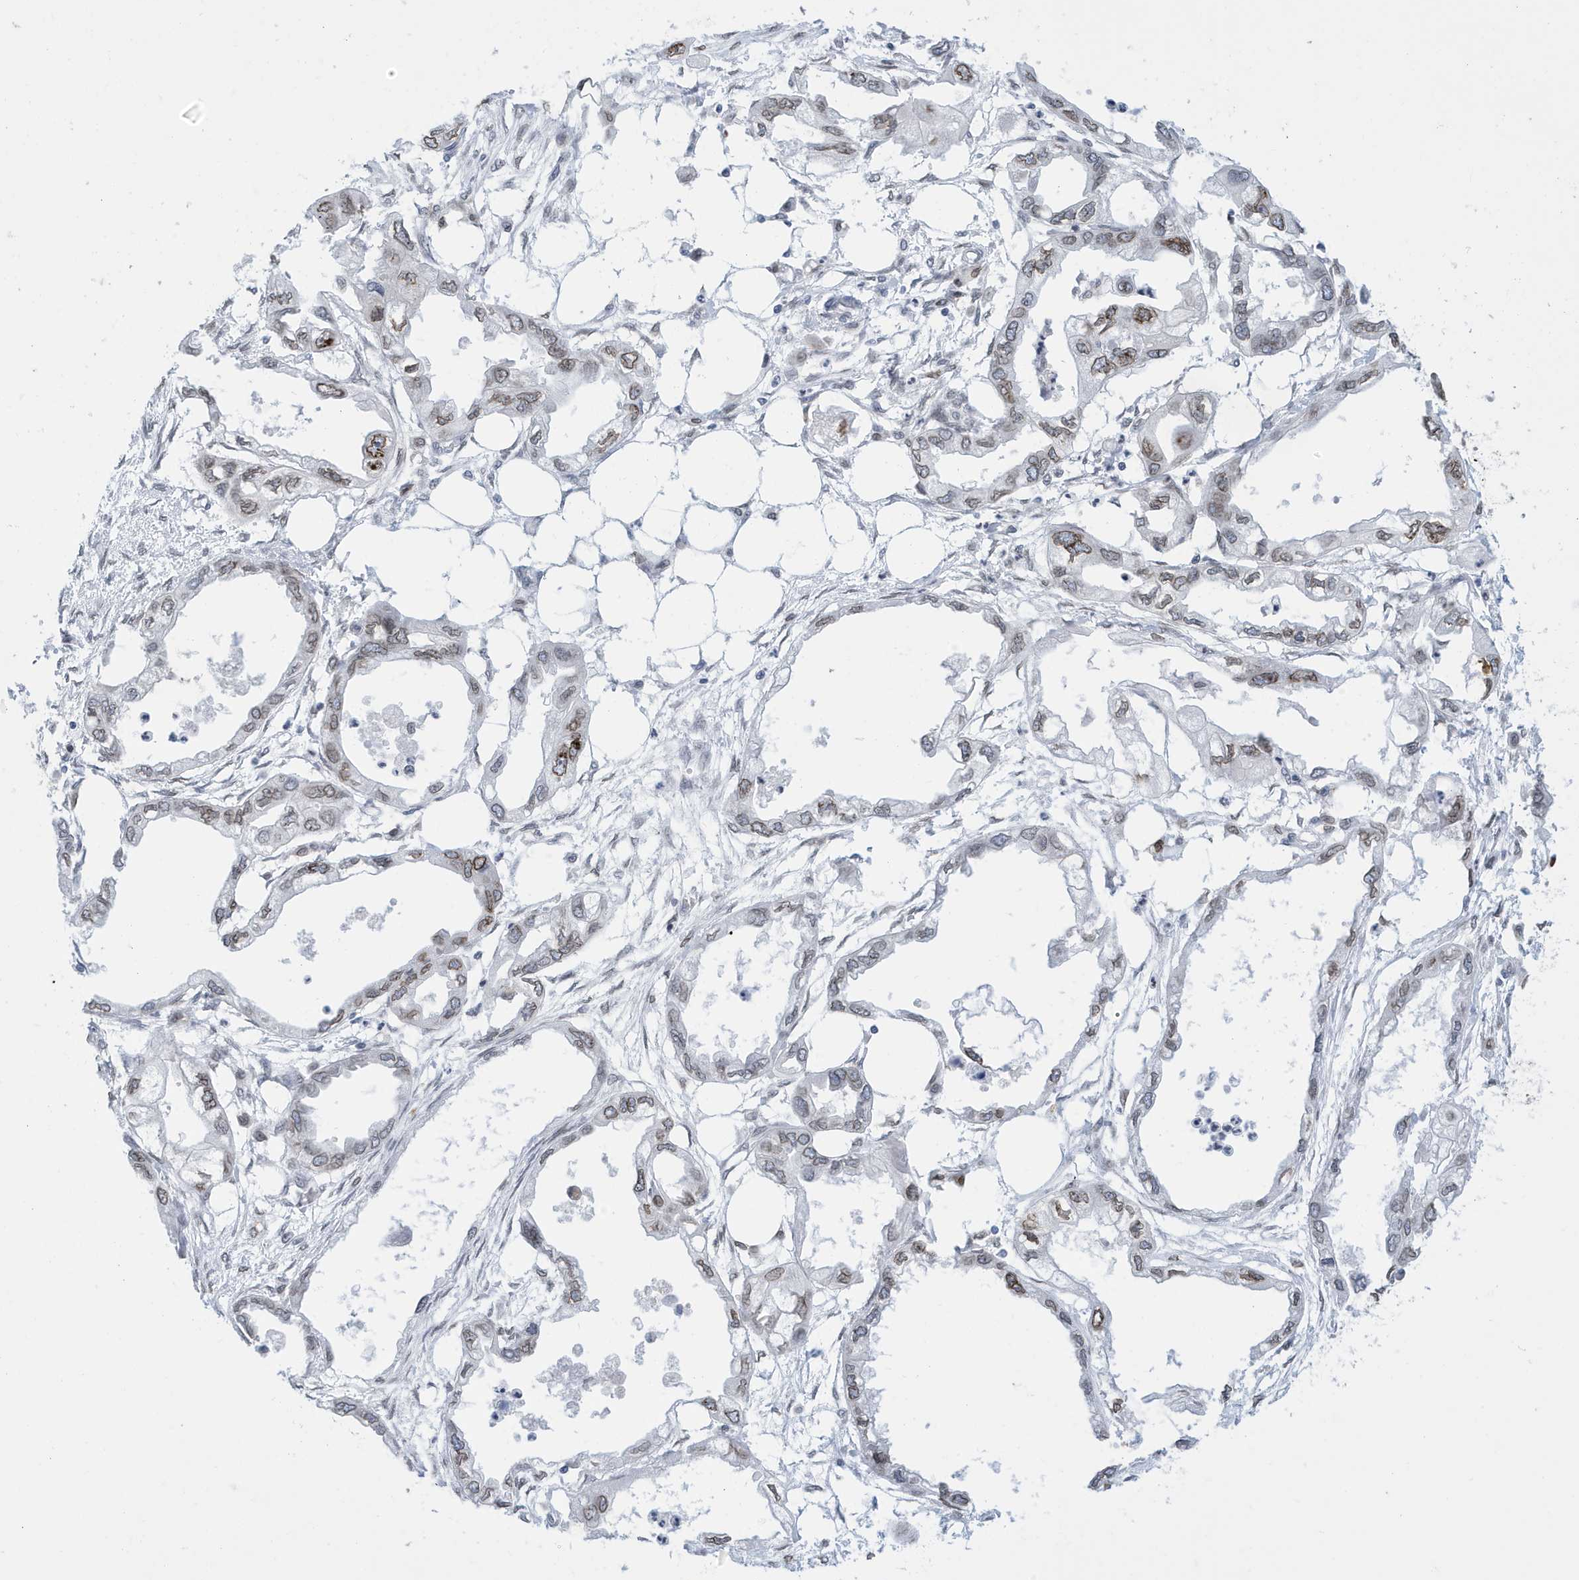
{"staining": {"intensity": "moderate", "quantity": "<25%", "location": "cytoplasmic/membranous,nuclear"}, "tissue": "endometrial cancer", "cell_type": "Tumor cells", "image_type": "cancer", "snomed": [{"axis": "morphology", "description": "Adenocarcinoma, NOS"}, {"axis": "morphology", "description": "Adenocarcinoma, metastatic, NOS"}, {"axis": "topography", "description": "Adipose tissue"}, {"axis": "topography", "description": "Endometrium"}], "caption": "IHC image of neoplastic tissue: human adenocarcinoma (endometrial) stained using immunohistochemistry (IHC) exhibits low levels of moderate protein expression localized specifically in the cytoplasmic/membranous and nuclear of tumor cells, appearing as a cytoplasmic/membranous and nuclear brown color.", "gene": "PCYT1A", "patient": {"sex": "female", "age": 67}}